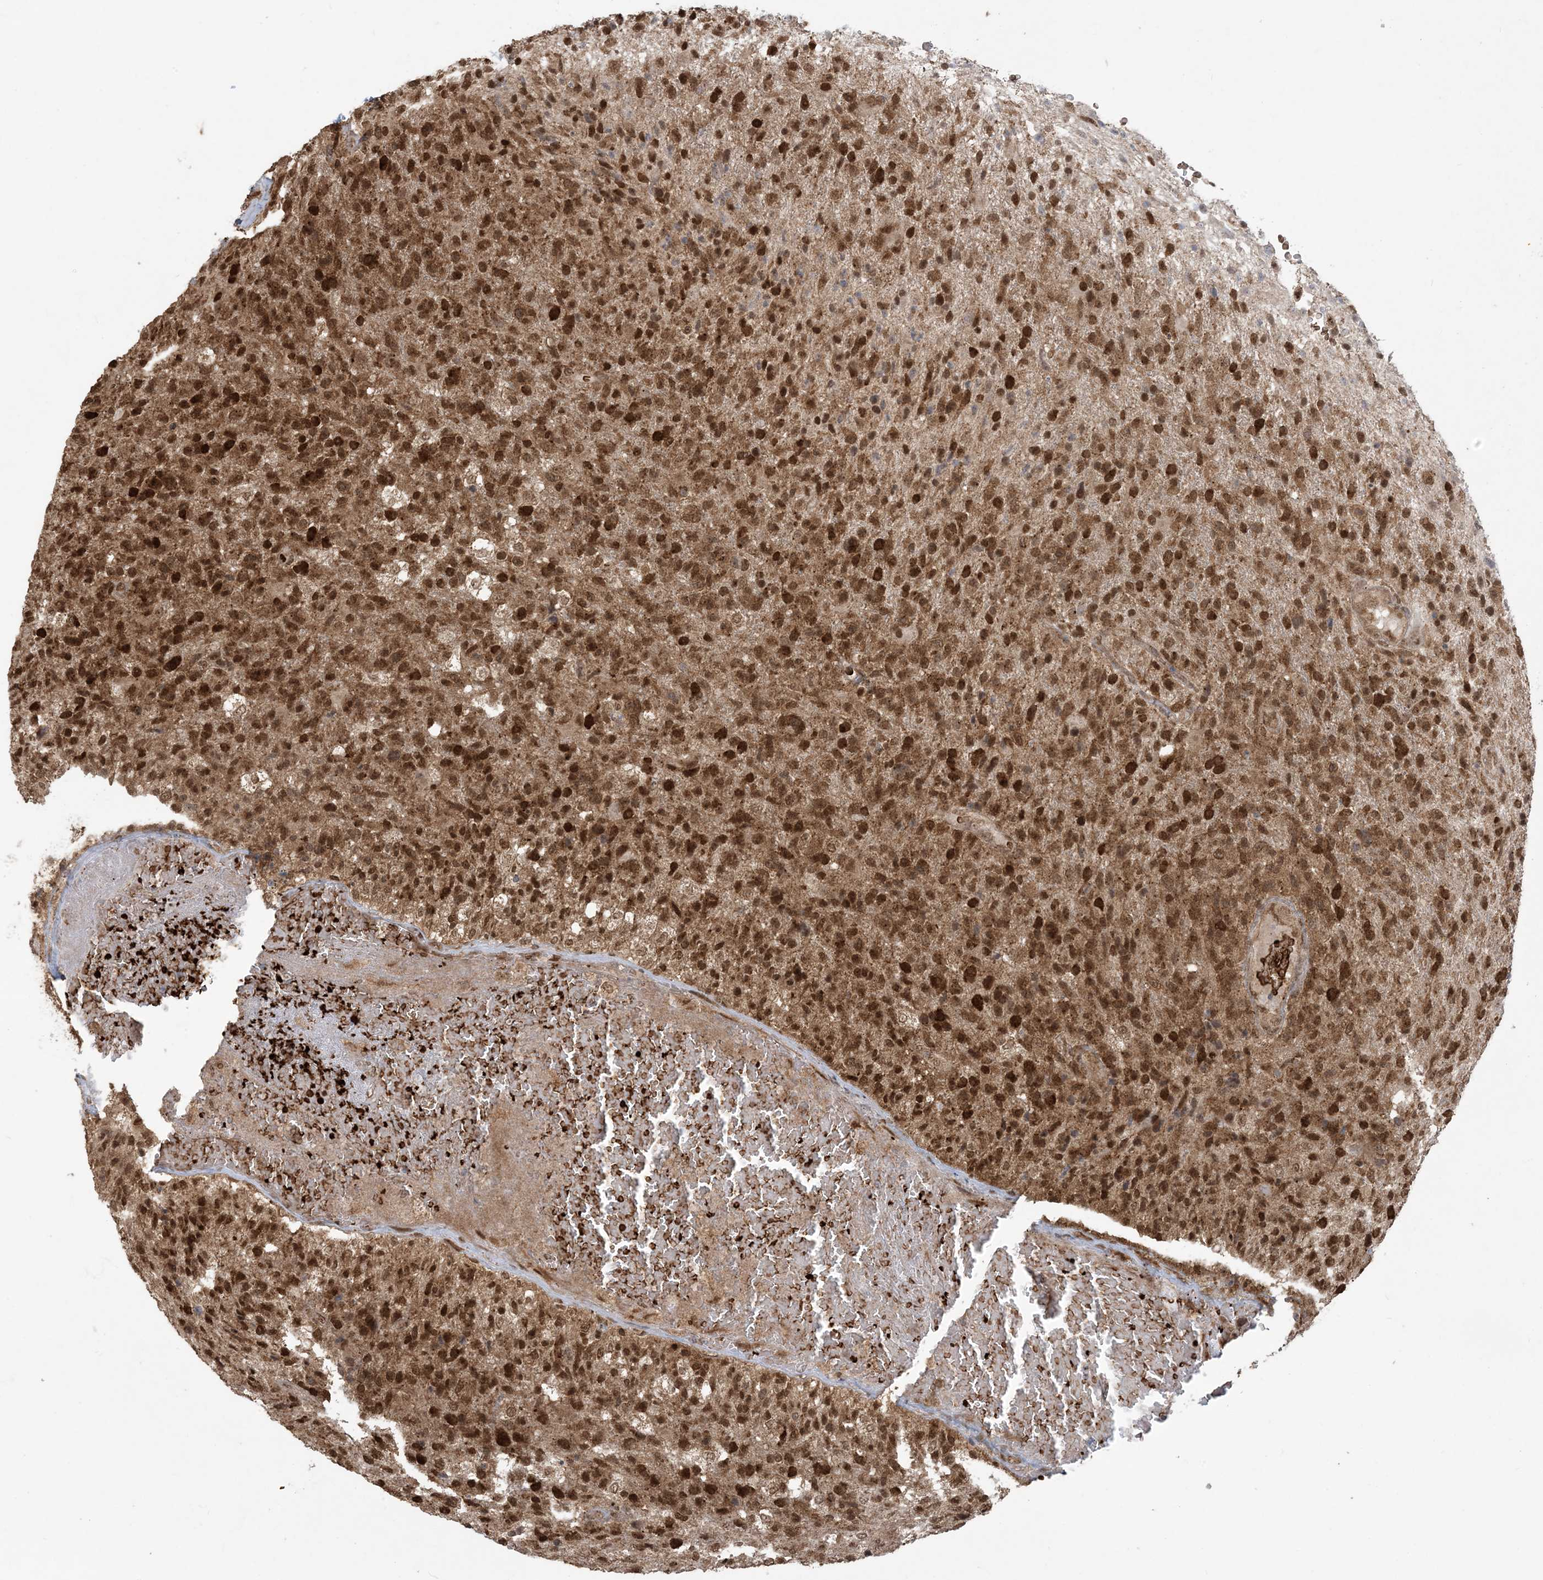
{"staining": {"intensity": "strong", "quantity": ">75%", "location": "cytoplasmic/membranous,nuclear"}, "tissue": "glioma", "cell_type": "Tumor cells", "image_type": "cancer", "snomed": [{"axis": "morphology", "description": "Glioma, malignant, High grade"}, {"axis": "topography", "description": "Brain"}], "caption": "This photomicrograph shows immunohistochemistry (IHC) staining of human malignant glioma (high-grade), with high strong cytoplasmic/membranous and nuclear expression in approximately >75% of tumor cells.", "gene": "ABCF3", "patient": {"sex": "male", "age": 72}}